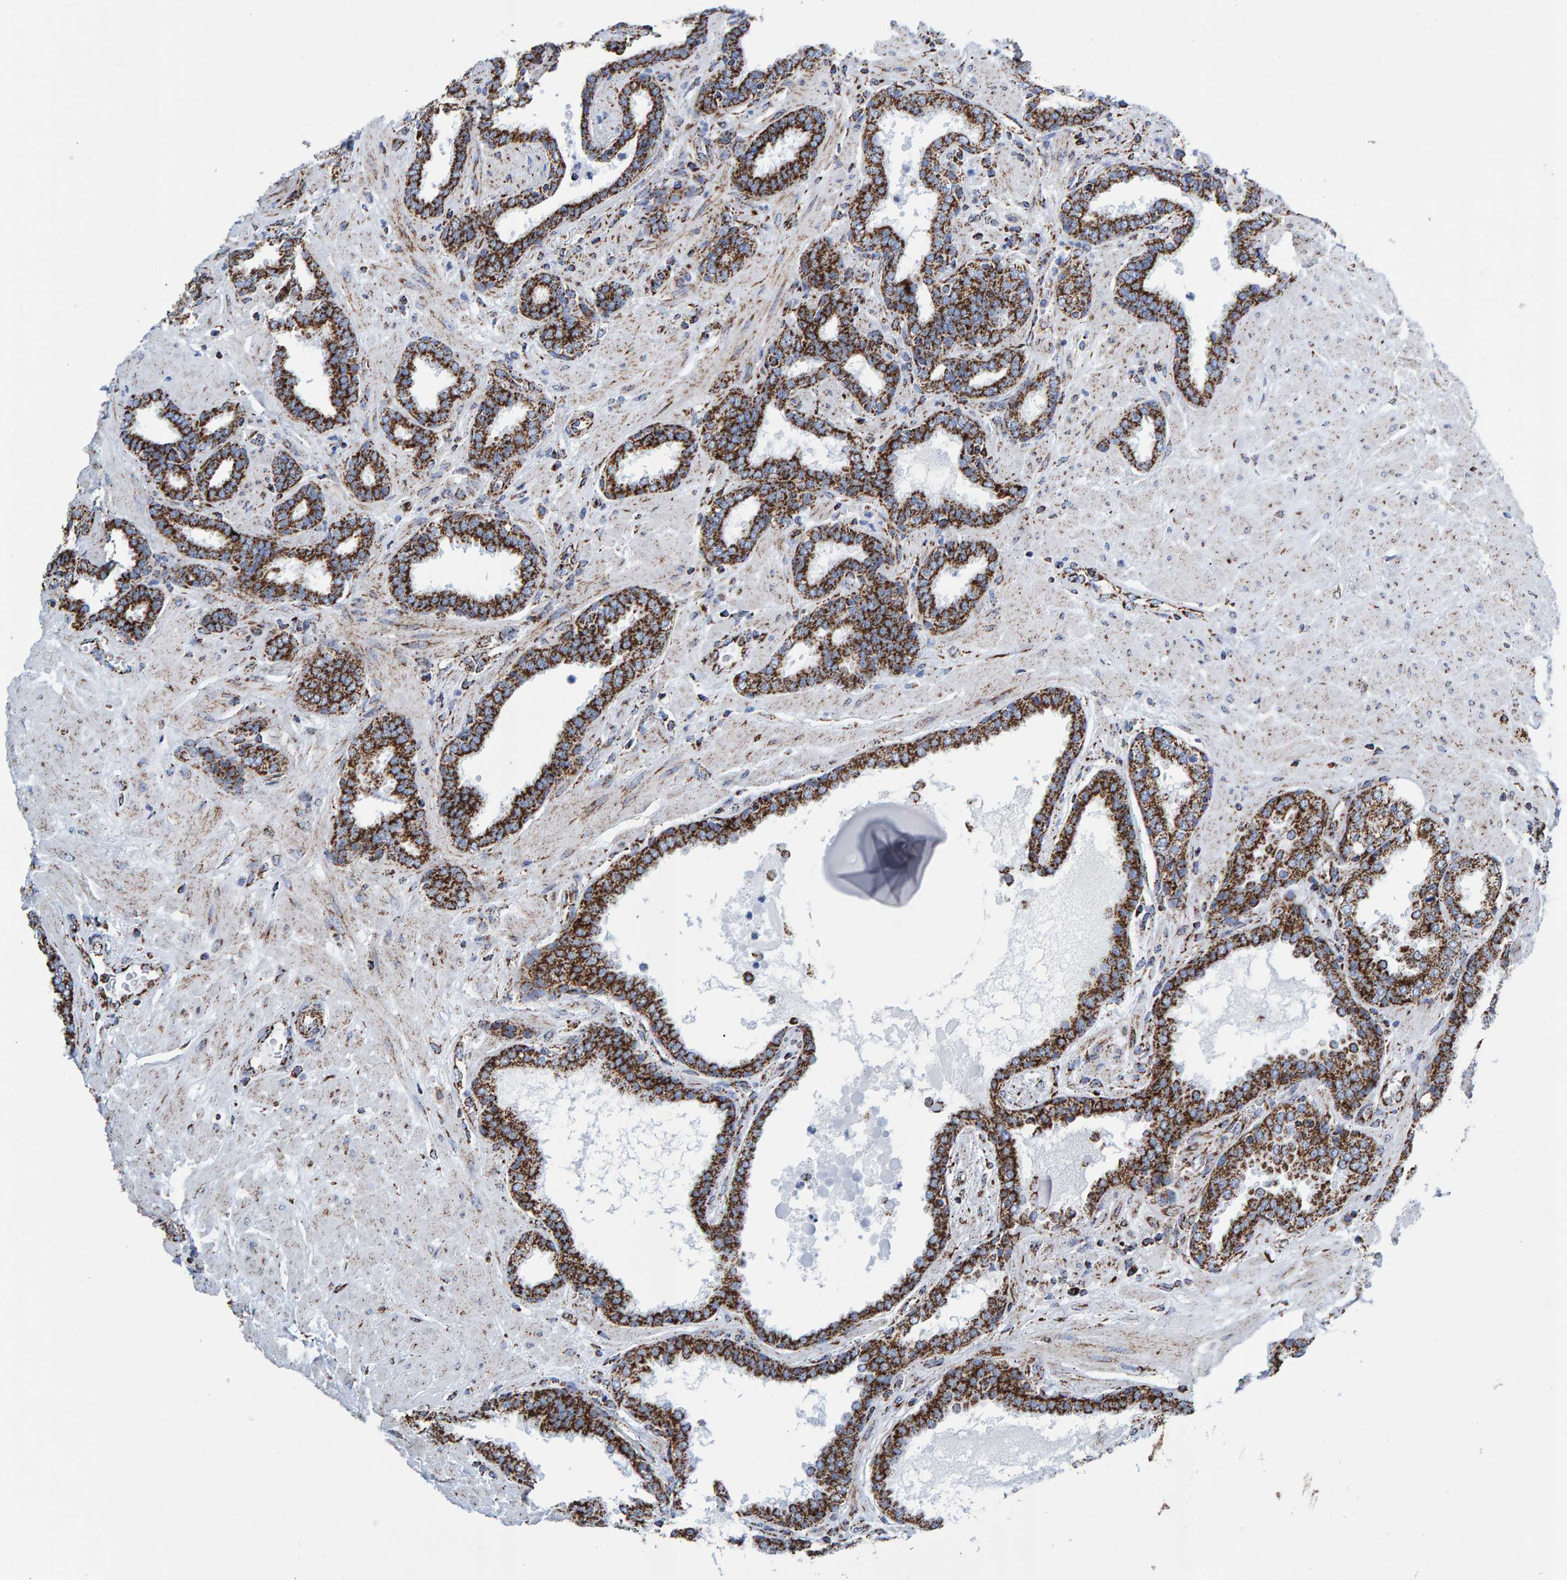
{"staining": {"intensity": "strong", "quantity": ">75%", "location": "cytoplasmic/membranous"}, "tissue": "prostate", "cell_type": "Glandular cells", "image_type": "normal", "snomed": [{"axis": "morphology", "description": "Normal tissue, NOS"}, {"axis": "topography", "description": "Prostate"}], "caption": "This image exhibits normal prostate stained with immunohistochemistry (IHC) to label a protein in brown. The cytoplasmic/membranous of glandular cells show strong positivity for the protein. Nuclei are counter-stained blue.", "gene": "ENSG00000262660", "patient": {"sex": "male", "age": 51}}